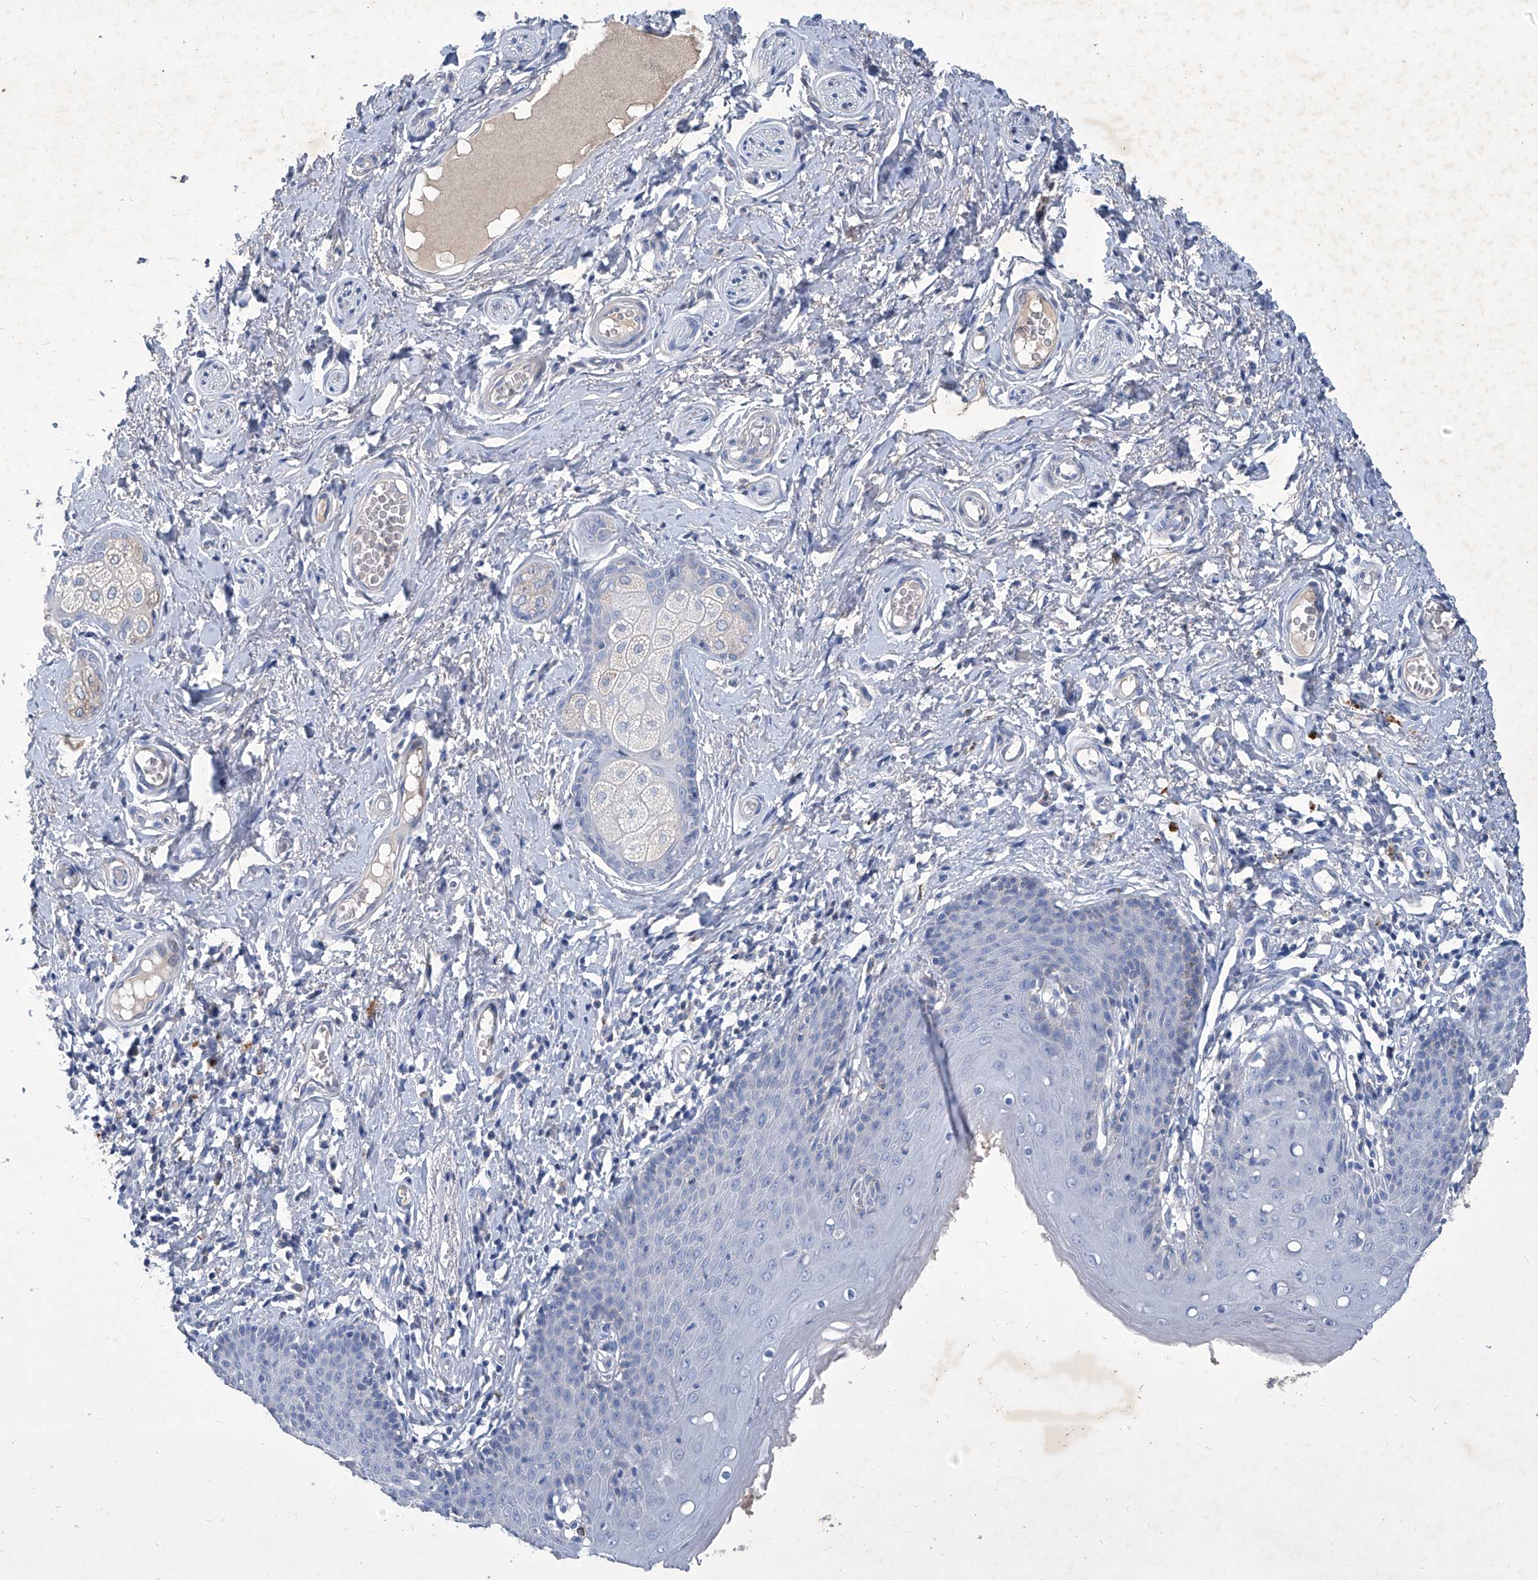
{"staining": {"intensity": "negative", "quantity": "none", "location": "none"}, "tissue": "skin", "cell_type": "Epidermal cells", "image_type": "normal", "snomed": [{"axis": "morphology", "description": "Normal tissue, NOS"}, {"axis": "topography", "description": "Vulva"}], "caption": "DAB immunohistochemical staining of unremarkable human skin demonstrates no significant positivity in epidermal cells. (DAB (3,3'-diaminobenzidine) IHC with hematoxylin counter stain).", "gene": "MTARC1", "patient": {"sex": "female", "age": 66}}